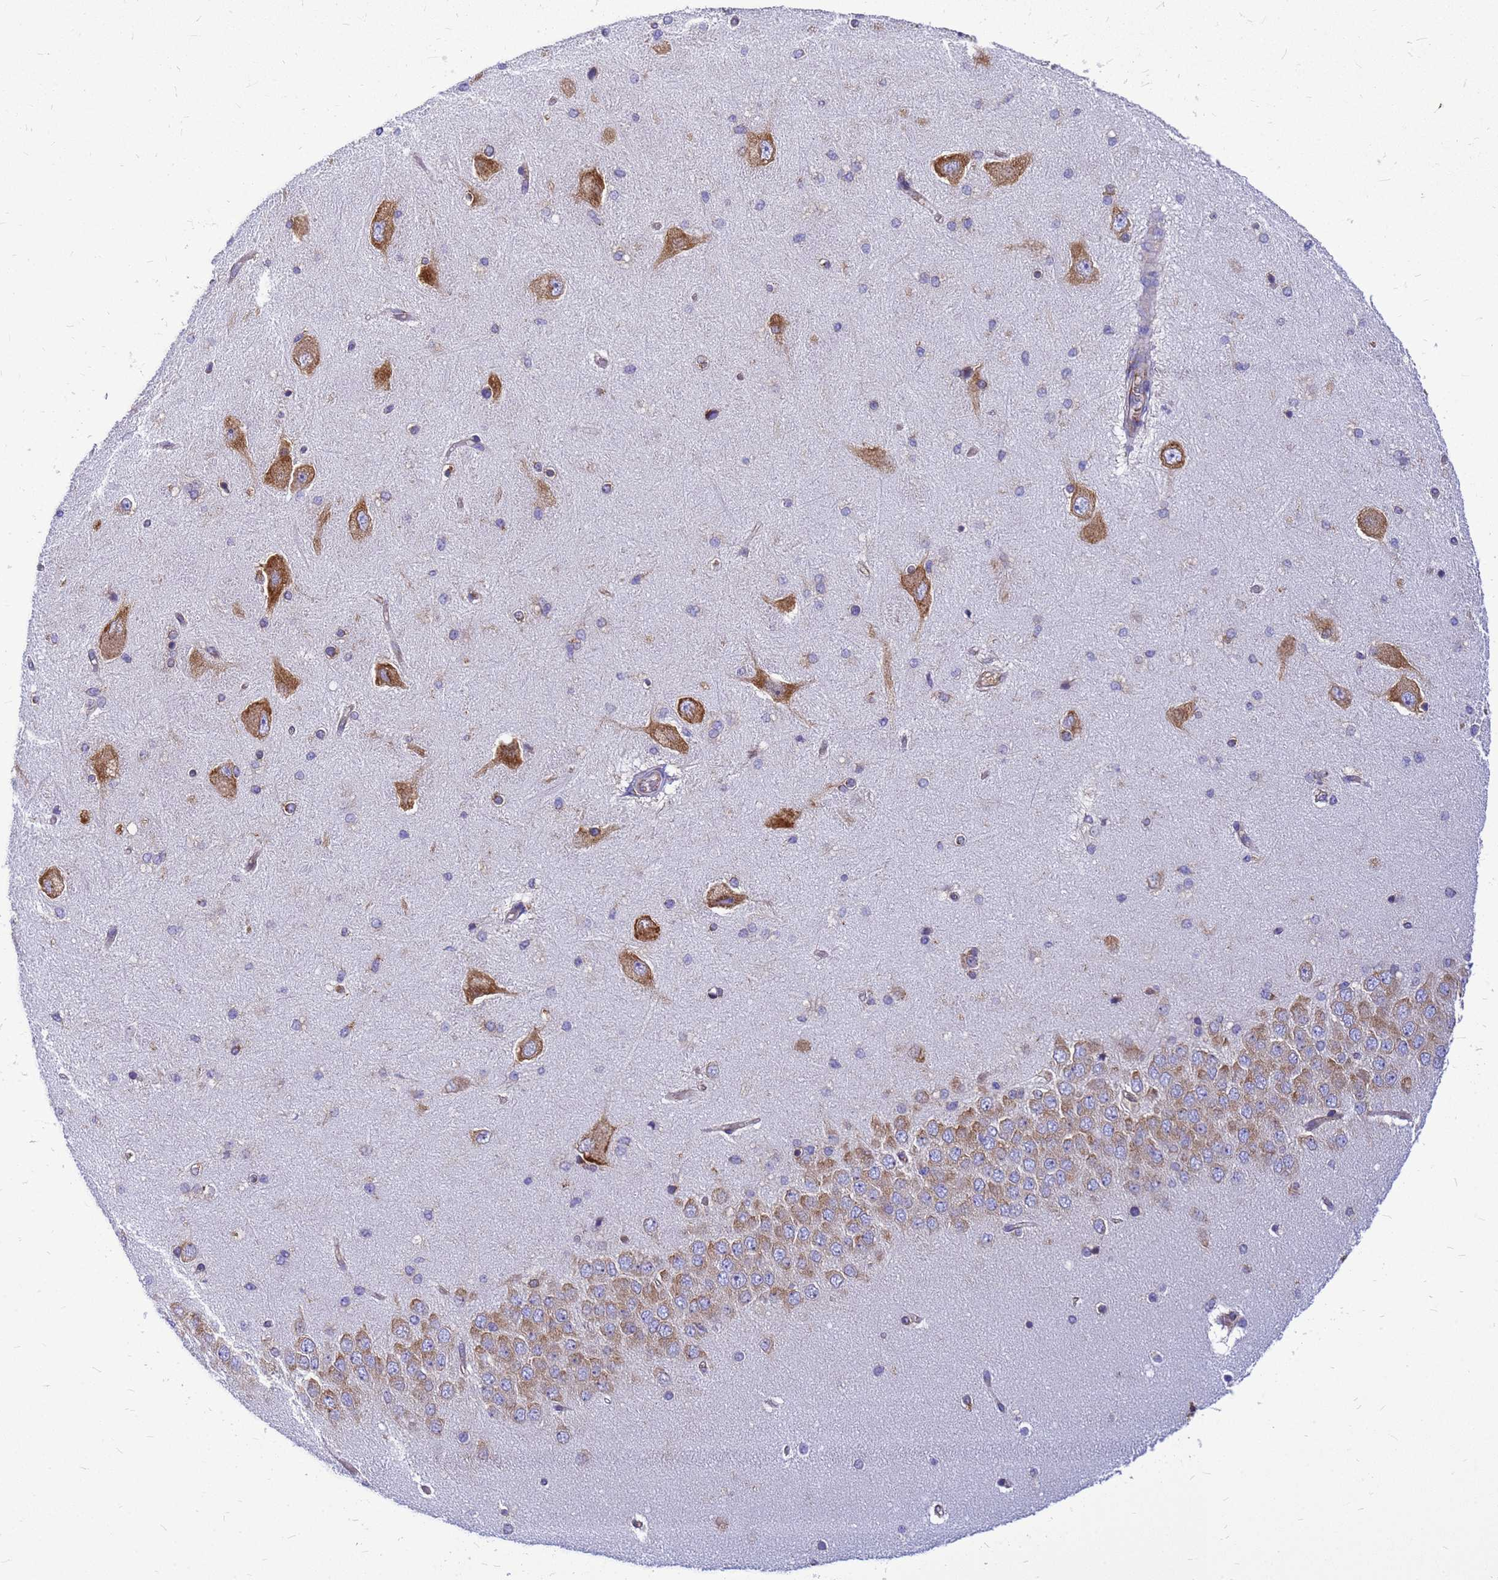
{"staining": {"intensity": "negative", "quantity": "none", "location": "none"}, "tissue": "hippocampus", "cell_type": "Glial cells", "image_type": "normal", "snomed": [{"axis": "morphology", "description": "Normal tissue, NOS"}, {"axis": "topography", "description": "Hippocampus"}], "caption": "Unremarkable hippocampus was stained to show a protein in brown. There is no significant positivity in glial cells. (DAB IHC with hematoxylin counter stain).", "gene": "EEF1D", "patient": {"sex": "female", "age": 54}}